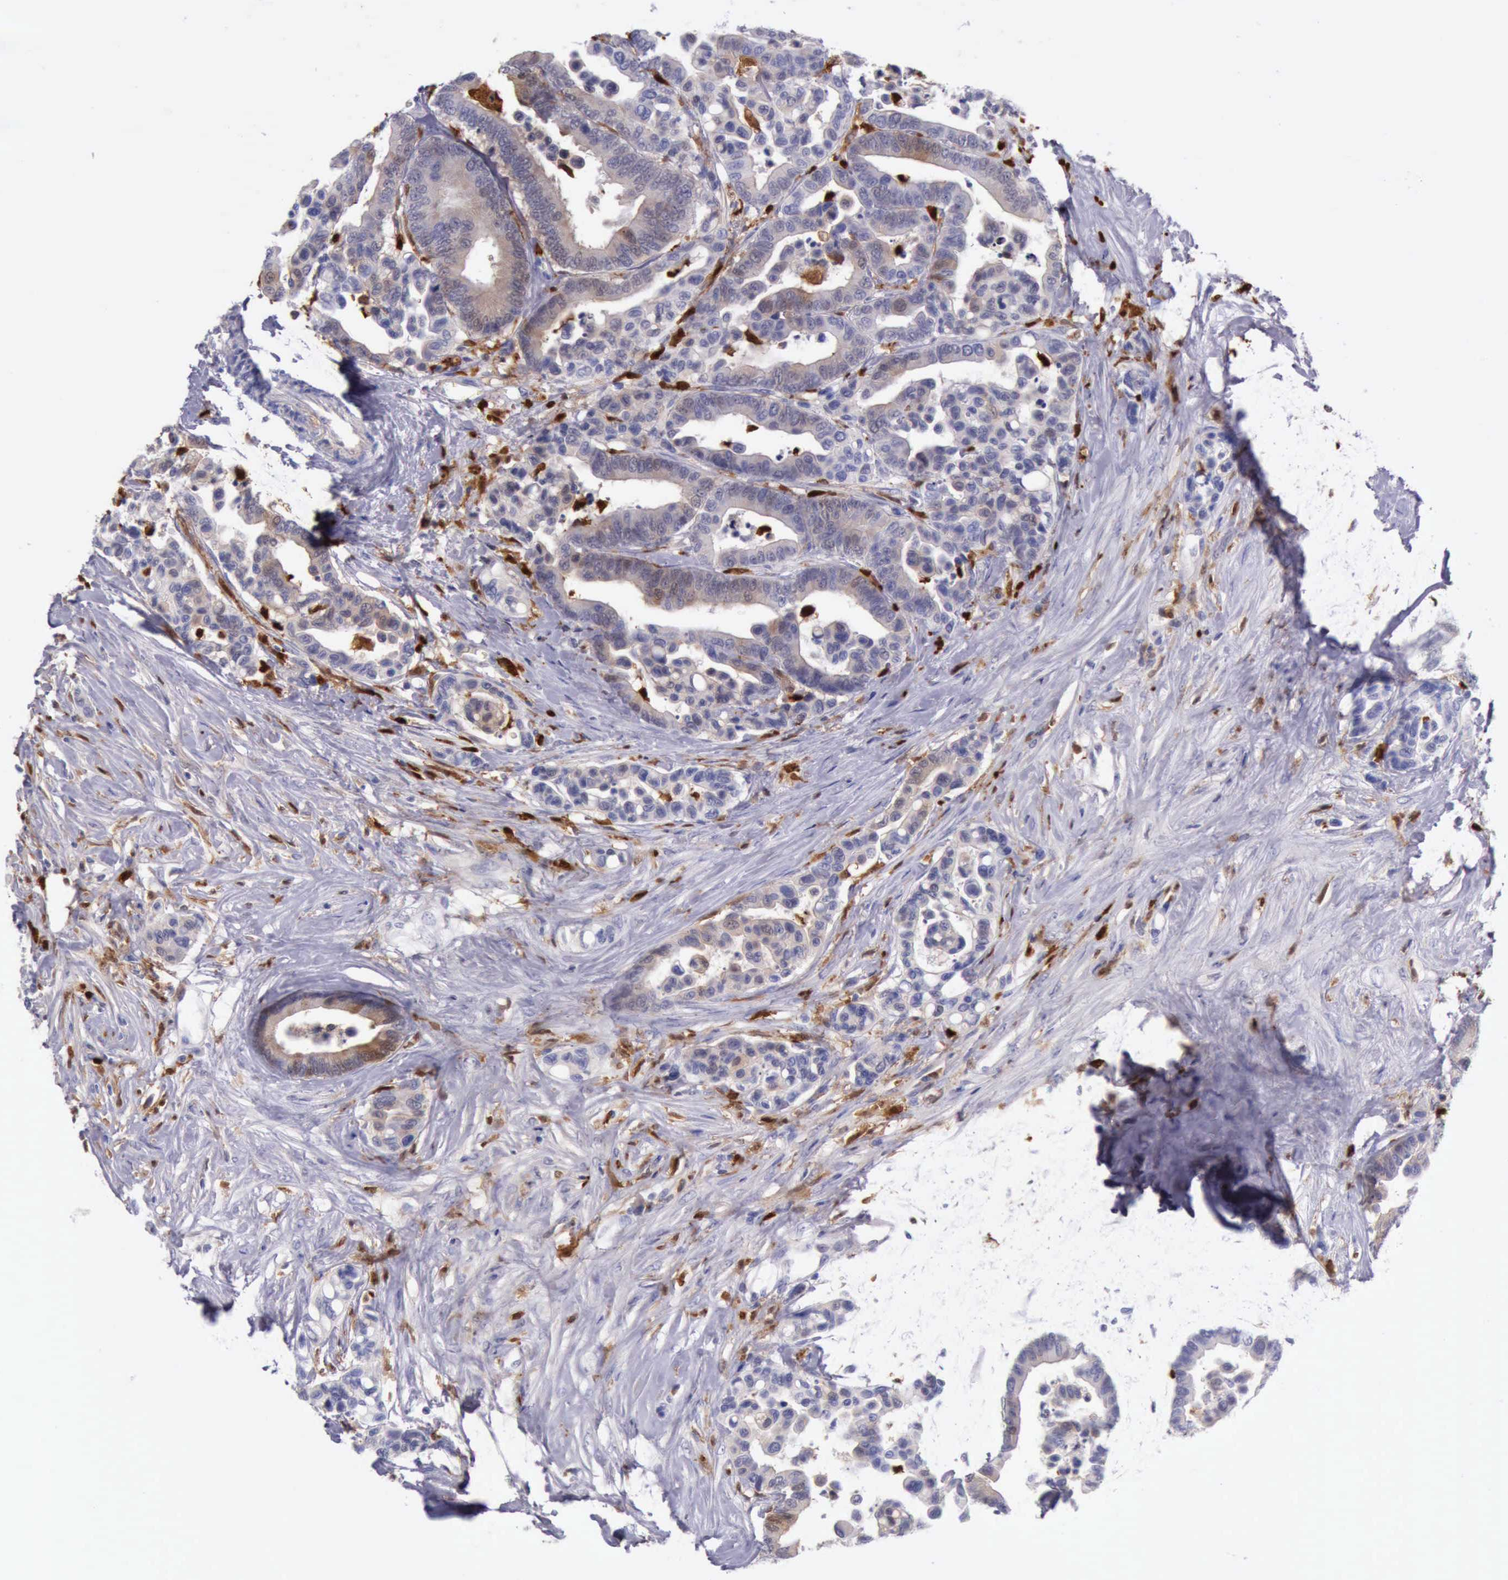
{"staining": {"intensity": "weak", "quantity": "25%-75%", "location": "cytoplasmic/membranous"}, "tissue": "colorectal cancer", "cell_type": "Tumor cells", "image_type": "cancer", "snomed": [{"axis": "morphology", "description": "Adenocarcinoma, NOS"}, {"axis": "topography", "description": "Colon"}], "caption": "Brown immunohistochemical staining in human adenocarcinoma (colorectal) exhibits weak cytoplasmic/membranous expression in approximately 25%-75% of tumor cells.", "gene": "CSTA", "patient": {"sex": "male", "age": 82}}